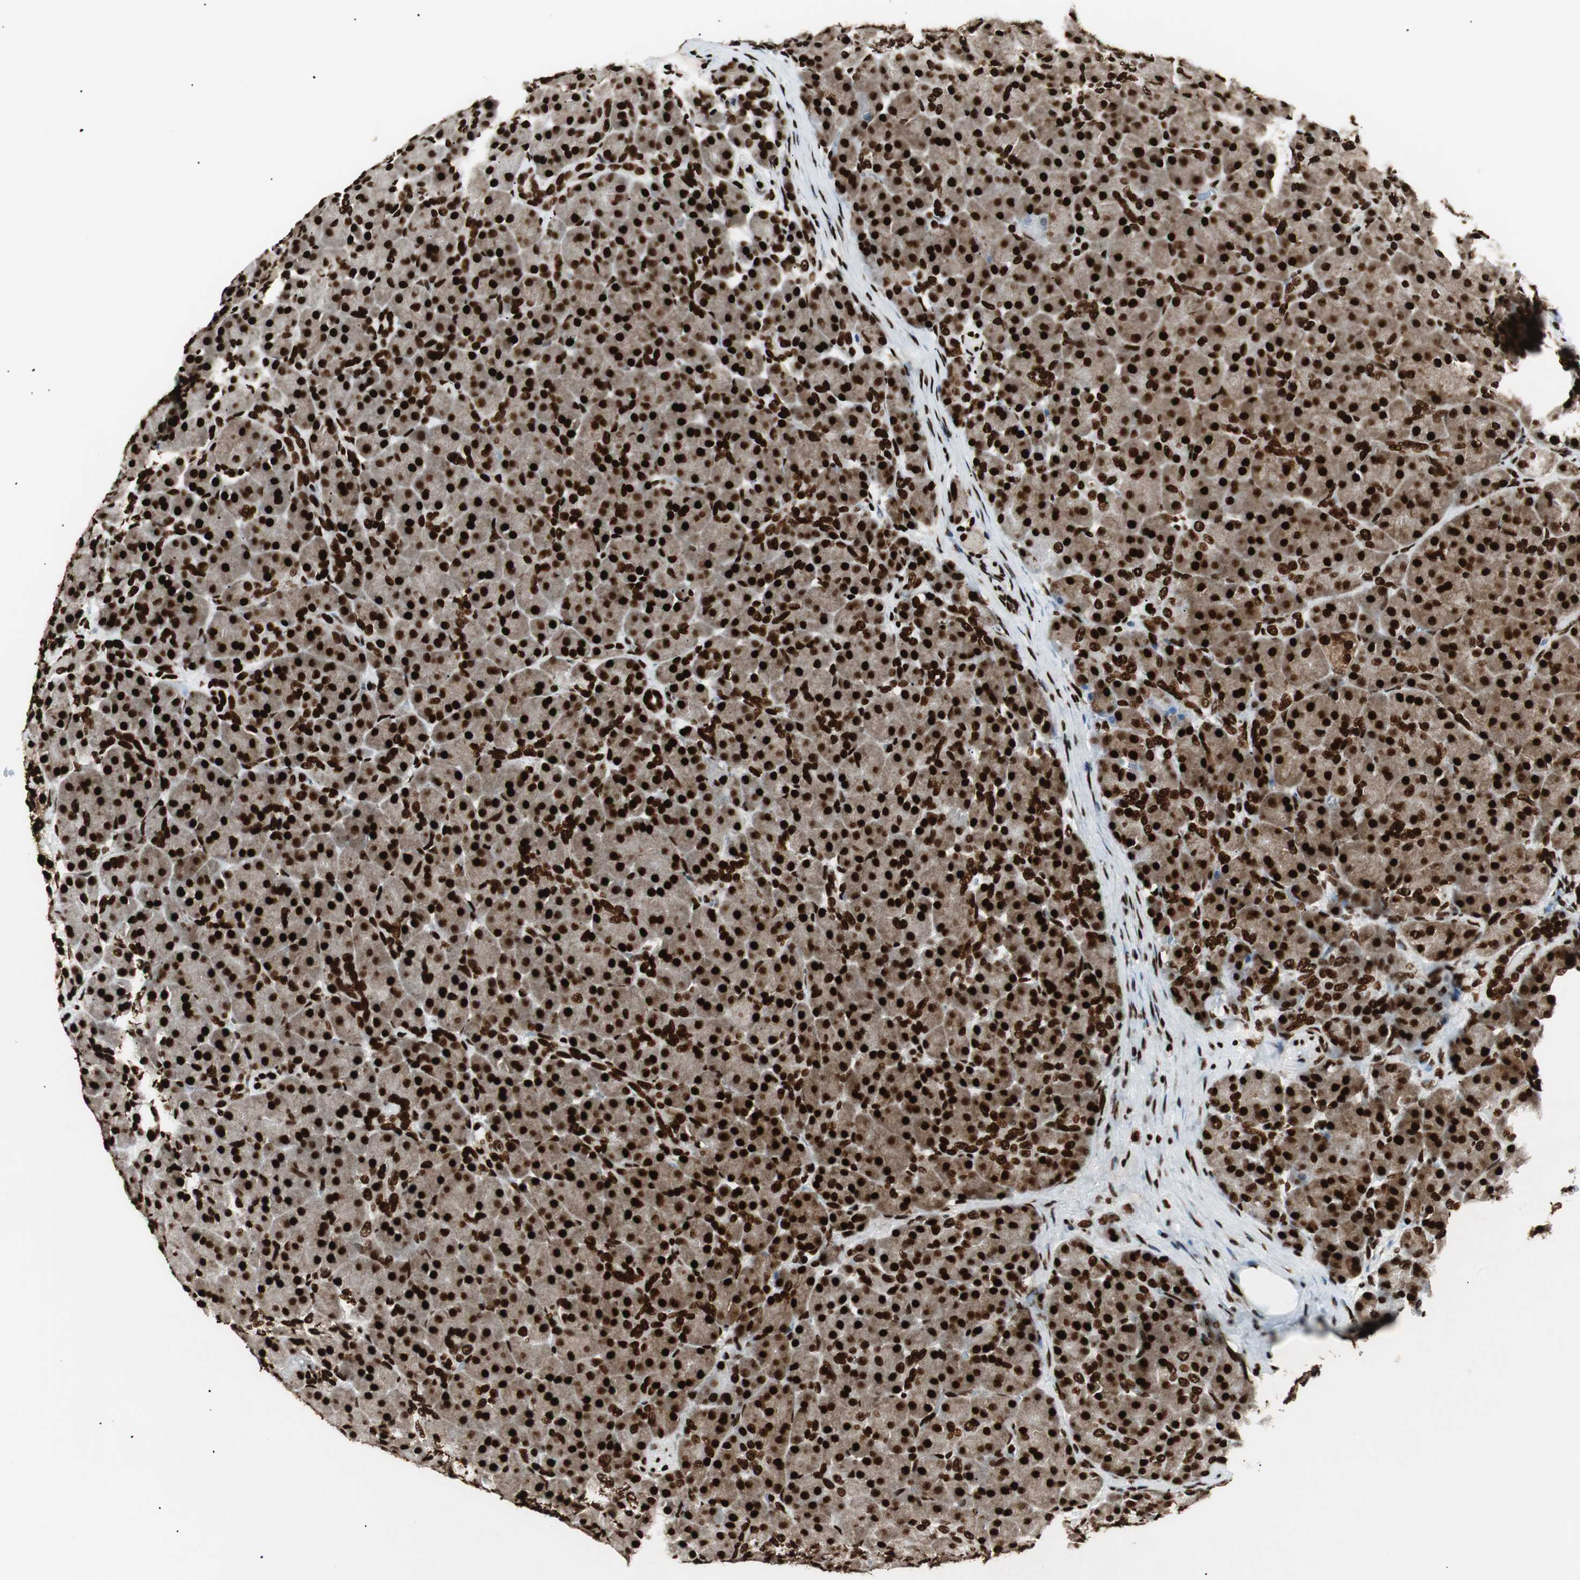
{"staining": {"intensity": "strong", "quantity": ">75%", "location": "nuclear"}, "tissue": "pancreas", "cell_type": "Exocrine glandular cells", "image_type": "normal", "snomed": [{"axis": "morphology", "description": "Normal tissue, NOS"}, {"axis": "topography", "description": "Pancreas"}], "caption": "Strong nuclear protein expression is present in approximately >75% of exocrine glandular cells in pancreas. (DAB (3,3'-diaminobenzidine) = brown stain, brightfield microscopy at high magnification).", "gene": "EWSR1", "patient": {"sex": "male", "age": 66}}